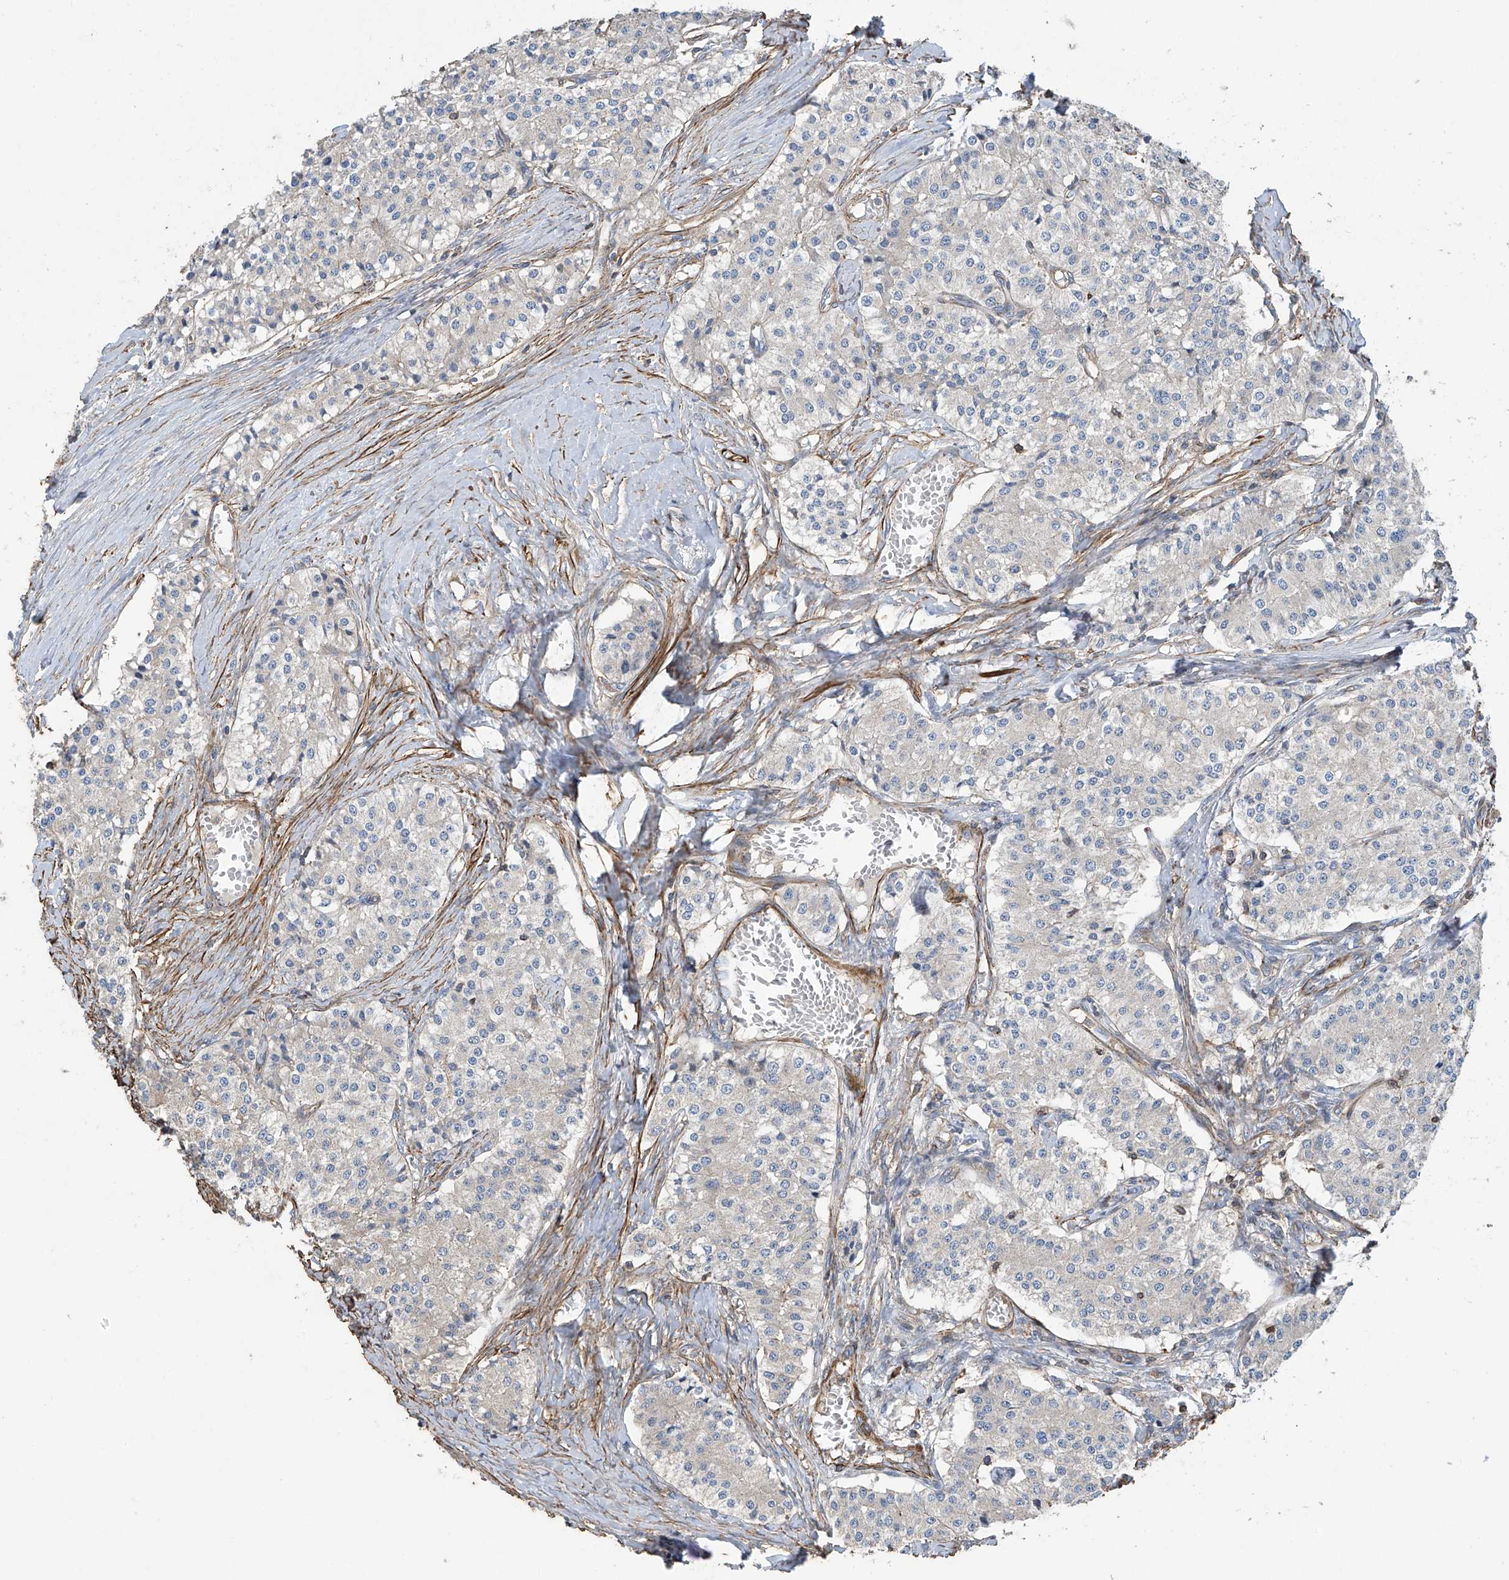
{"staining": {"intensity": "negative", "quantity": "none", "location": "none"}, "tissue": "carcinoid", "cell_type": "Tumor cells", "image_type": "cancer", "snomed": [{"axis": "morphology", "description": "Carcinoid, malignant, NOS"}, {"axis": "topography", "description": "Colon"}], "caption": "Histopathology image shows no significant protein expression in tumor cells of carcinoid. (DAB (3,3'-diaminobenzidine) immunohistochemistry (IHC) visualized using brightfield microscopy, high magnification).", "gene": "SLC43A3", "patient": {"sex": "female", "age": 52}}